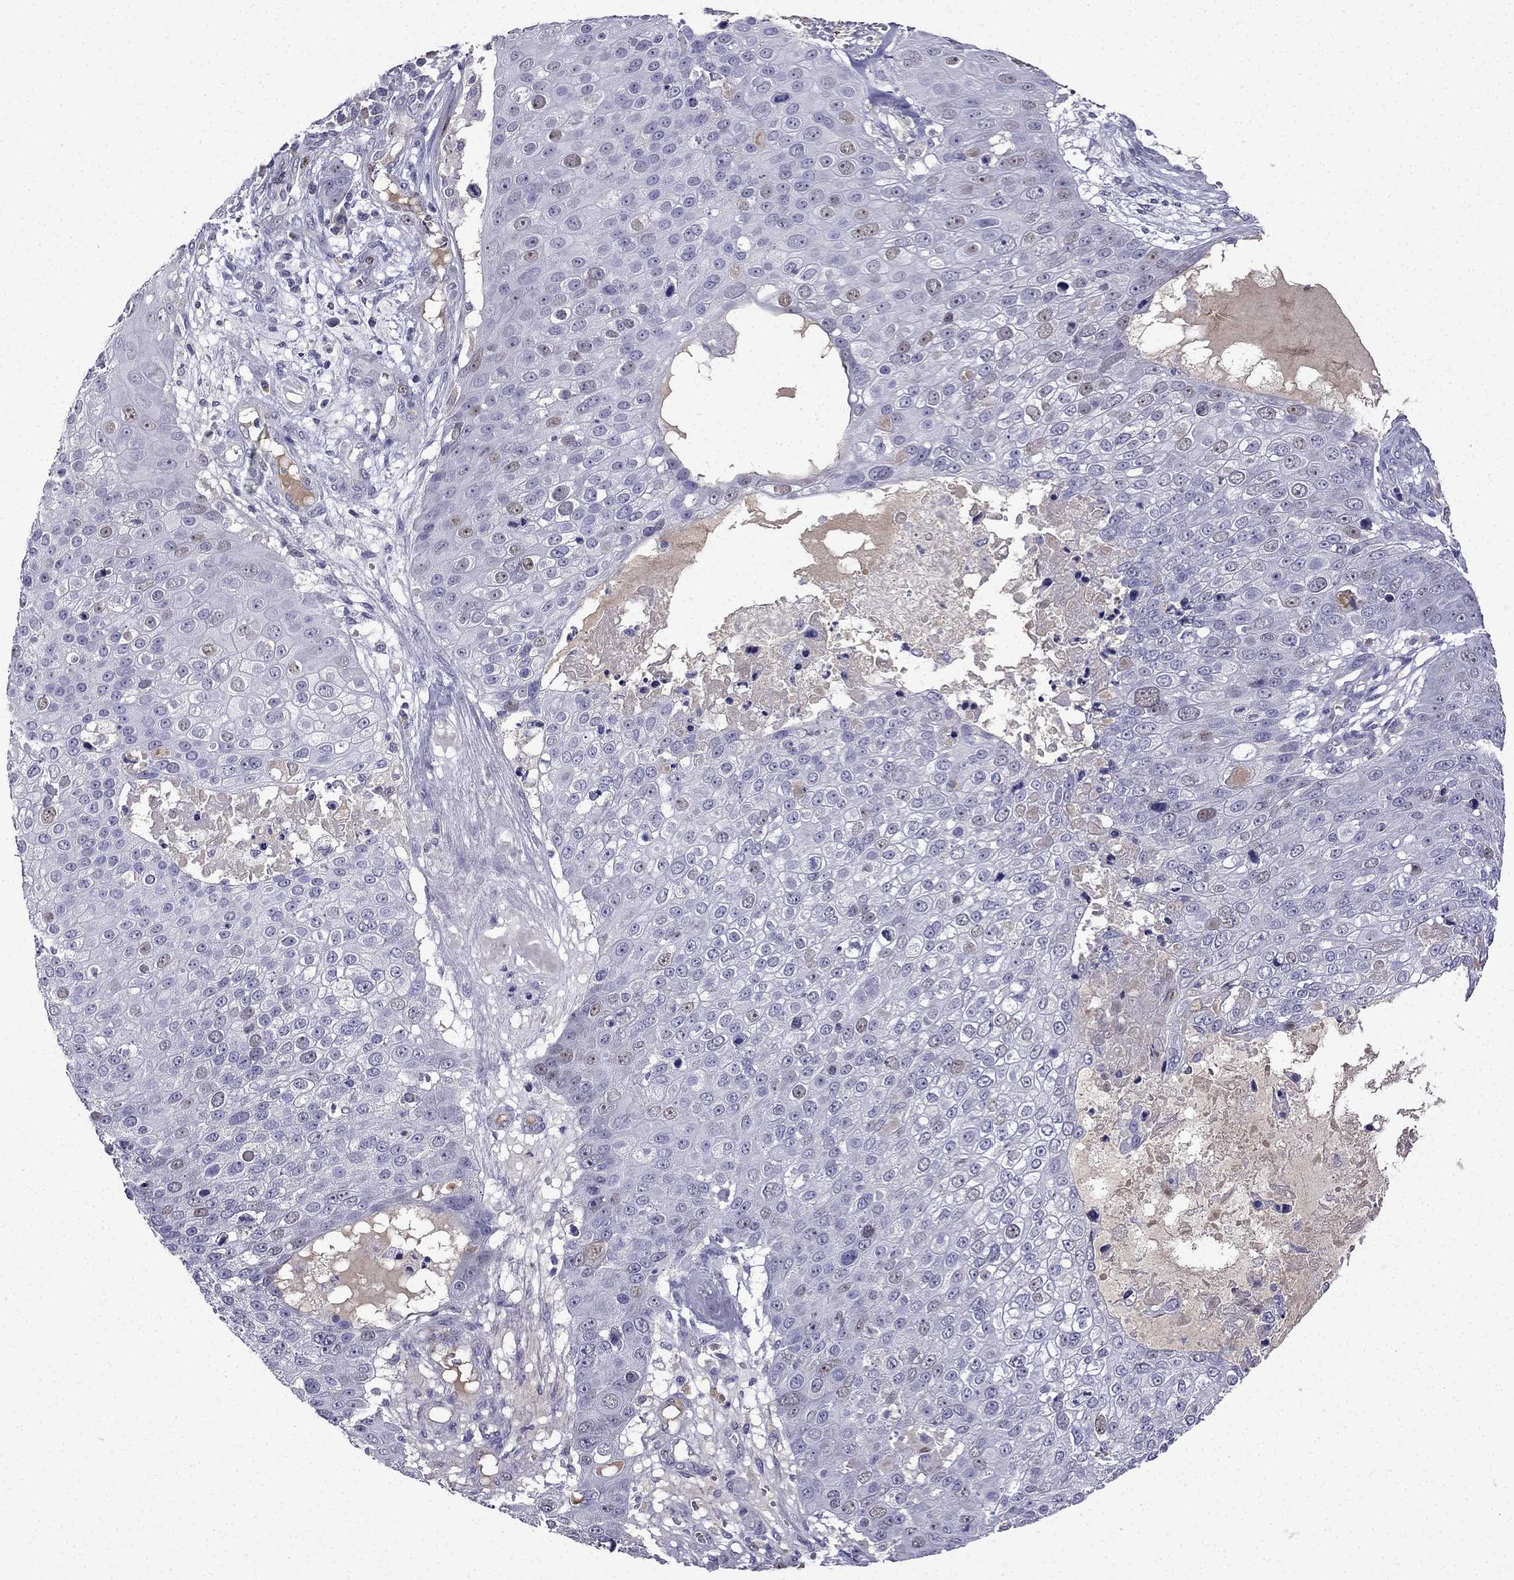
{"staining": {"intensity": "weak", "quantity": "<25%", "location": "nuclear"}, "tissue": "skin cancer", "cell_type": "Tumor cells", "image_type": "cancer", "snomed": [{"axis": "morphology", "description": "Squamous cell carcinoma, NOS"}, {"axis": "topography", "description": "Skin"}], "caption": "DAB immunohistochemical staining of human skin cancer (squamous cell carcinoma) demonstrates no significant staining in tumor cells. (Brightfield microscopy of DAB immunohistochemistry (IHC) at high magnification).", "gene": "UHRF1", "patient": {"sex": "male", "age": 71}}